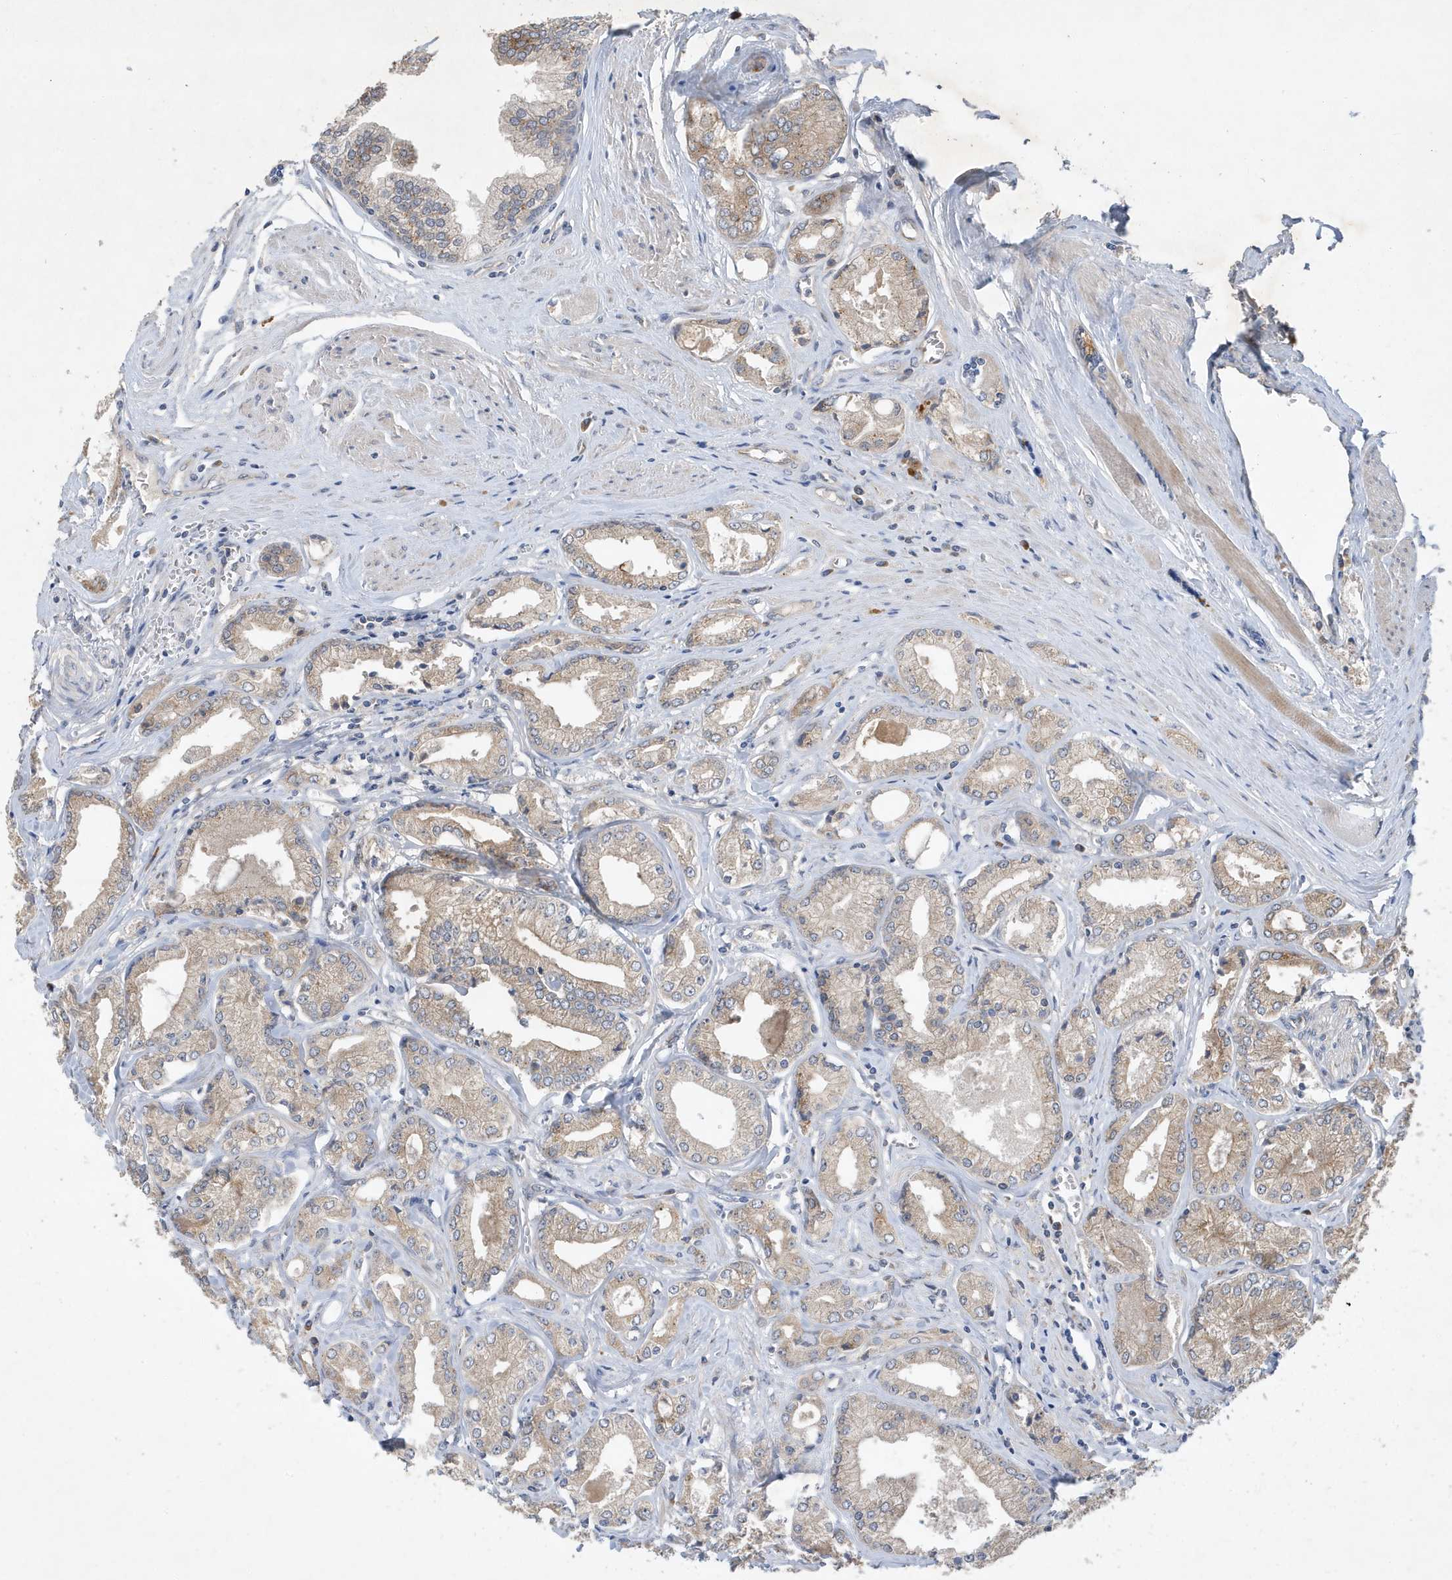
{"staining": {"intensity": "weak", "quantity": "<25%", "location": "cytoplasmic/membranous"}, "tissue": "prostate cancer", "cell_type": "Tumor cells", "image_type": "cancer", "snomed": [{"axis": "morphology", "description": "Adenocarcinoma, Low grade"}, {"axis": "topography", "description": "Prostate"}], "caption": "There is no significant positivity in tumor cells of prostate cancer.", "gene": "LAPTM4A", "patient": {"sex": "male", "age": 60}}